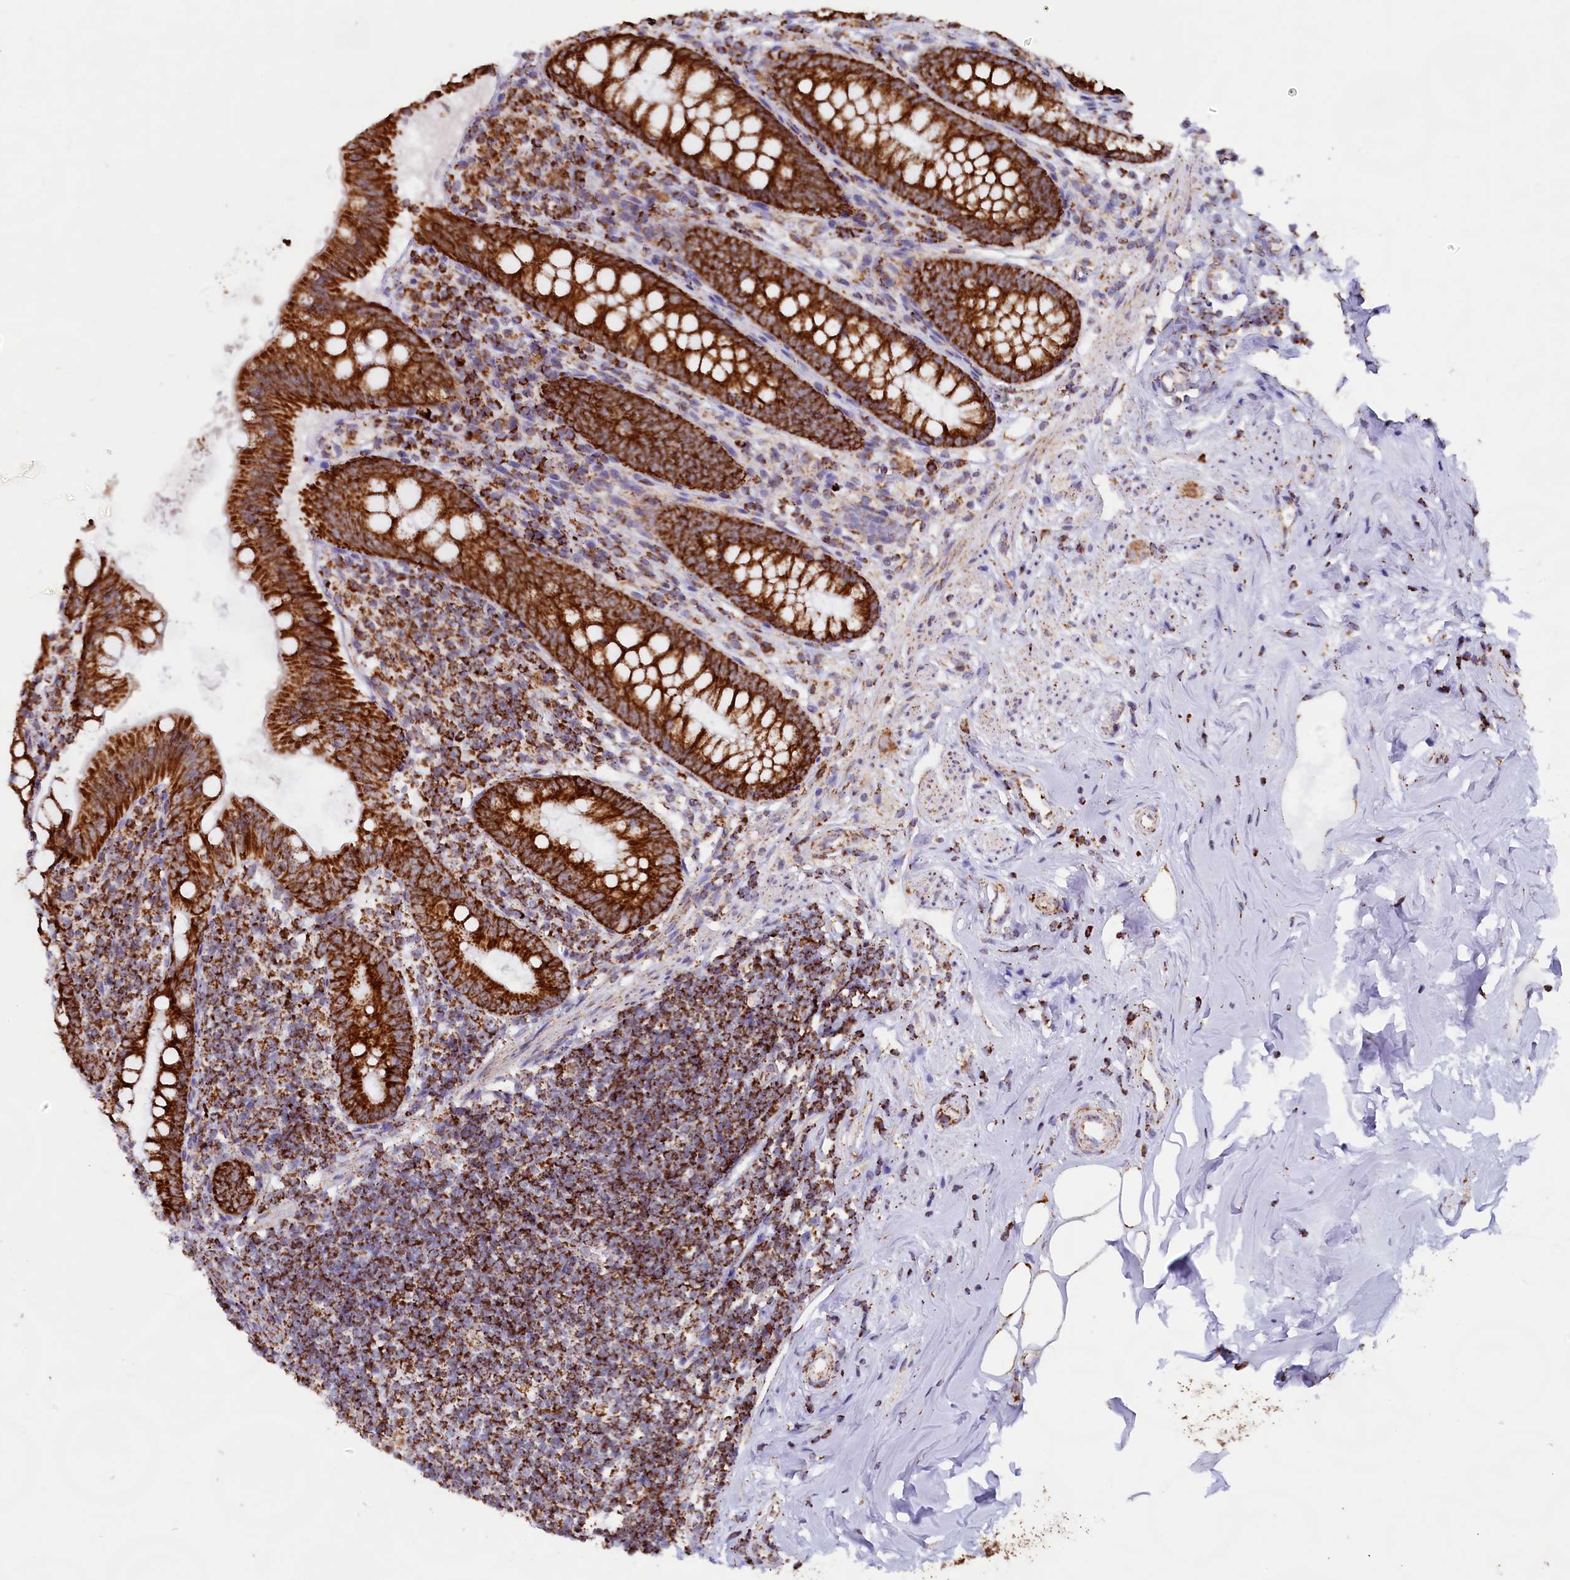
{"staining": {"intensity": "strong", "quantity": ">75%", "location": "cytoplasmic/membranous"}, "tissue": "appendix", "cell_type": "Glandular cells", "image_type": "normal", "snomed": [{"axis": "morphology", "description": "Normal tissue, NOS"}, {"axis": "topography", "description": "Appendix"}], "caption": "Brown immunohistochemical staining in unremarkable appendix displays strong cytoplasmic/membranous expression in about >75% of glandular cells. The staining was performed using DAB (3,3'-diaminobenzidine) to visualize the protein expression in brown, while the nuclei were stained in blue with hematoxylin (Magnification: 20x).", "gene": "C1D", "patient": {"sex": "female", "age": 51}}